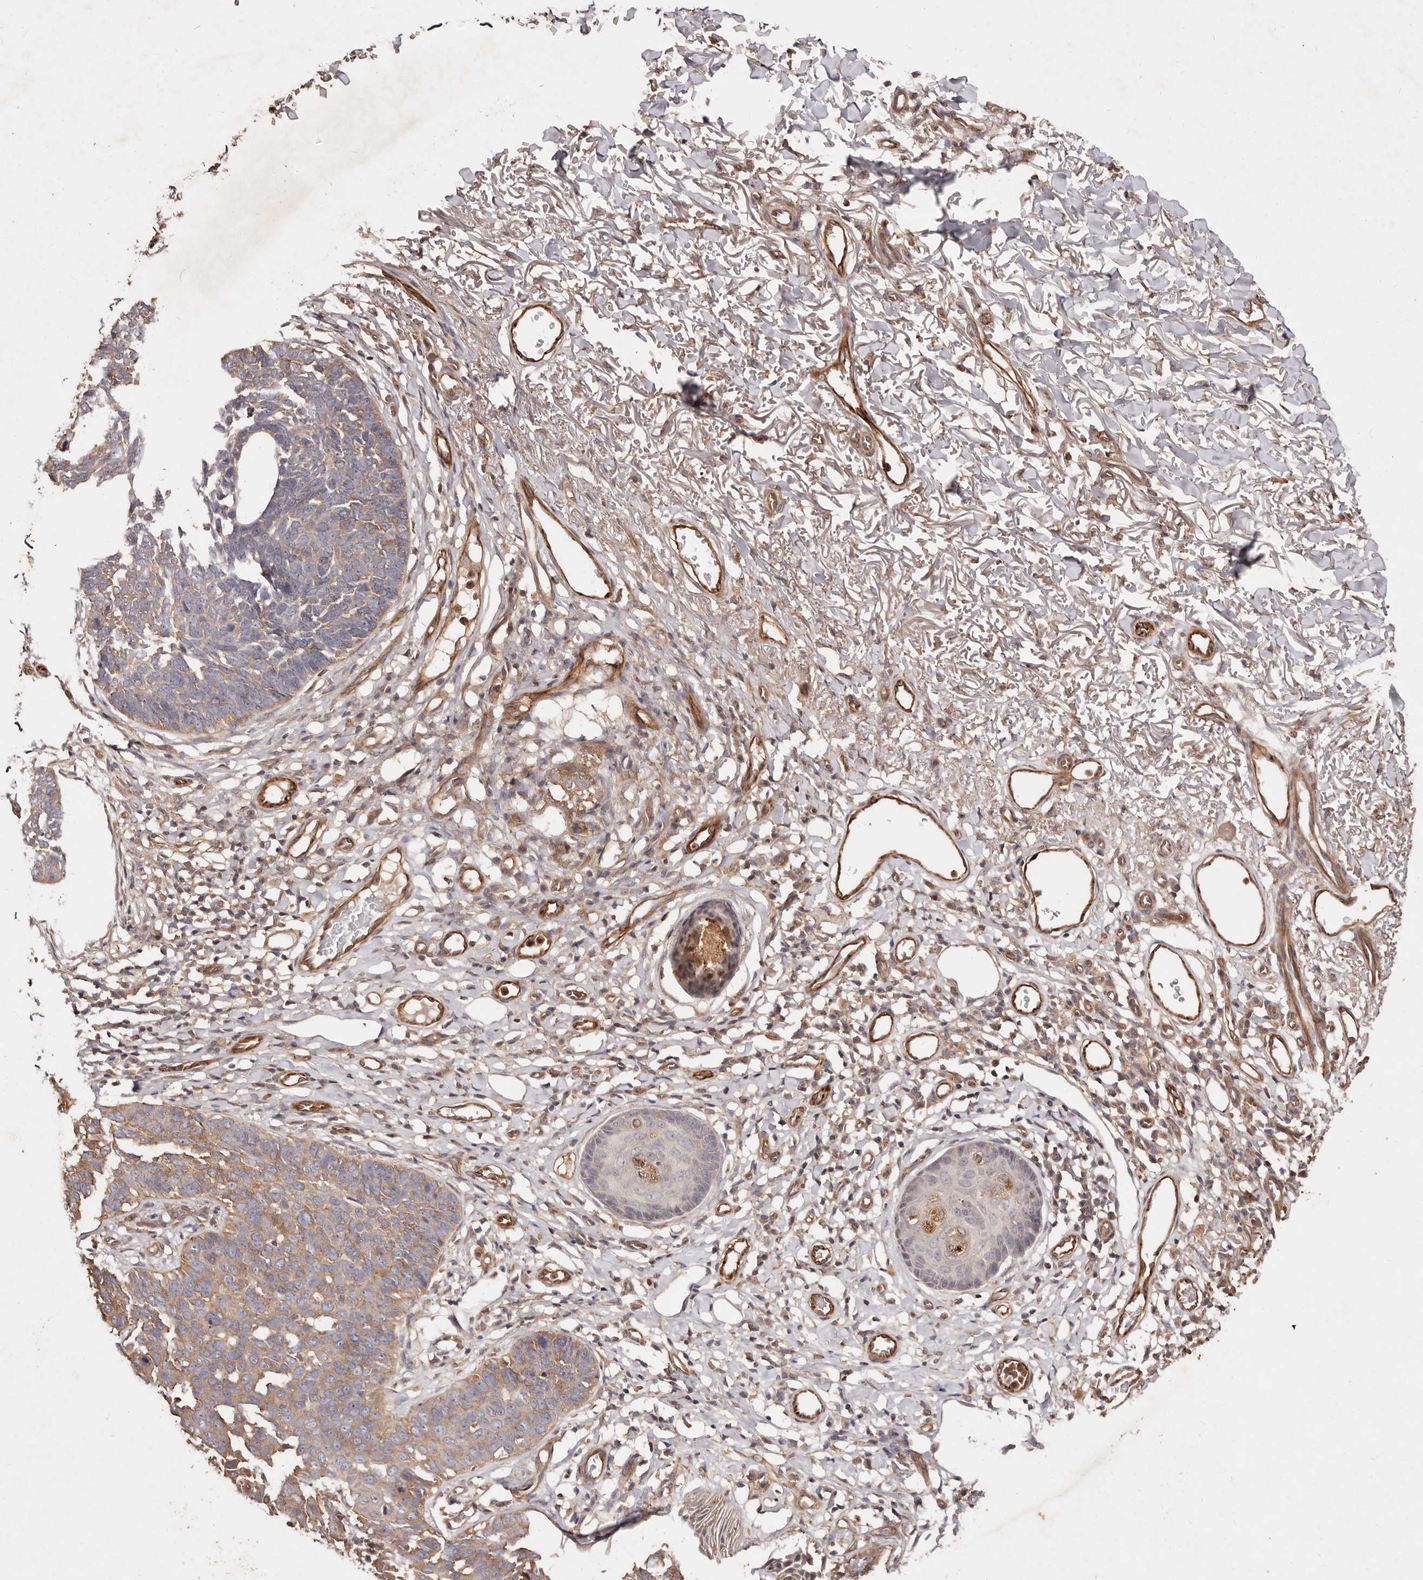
{"staining": {"intensity": "weak", "quantity": ">75%", "location": "cytoplasmic/membranous"}, "tissue": "skin cancer", "cell_type": "Tumor cells", "image_type": "cancer", "snomed": [{"axis": "morphology", "description": "Normal tissue, NOS"}, {"axis": "morphology", "description": "Basal cell carcinoma"}, {"axis": "topography", "description": "Skin"}], "caption": "Protein expression analysis of human skin cancer (basal cell carcinoma) reveals weak cytoplasmic/membranous staining in about >75% of tumor cells. The protein is shown in brown color, while the nuclei are stained blue.", "gene": "CCL14", "patient": {"sex": "male", "age": 77}}